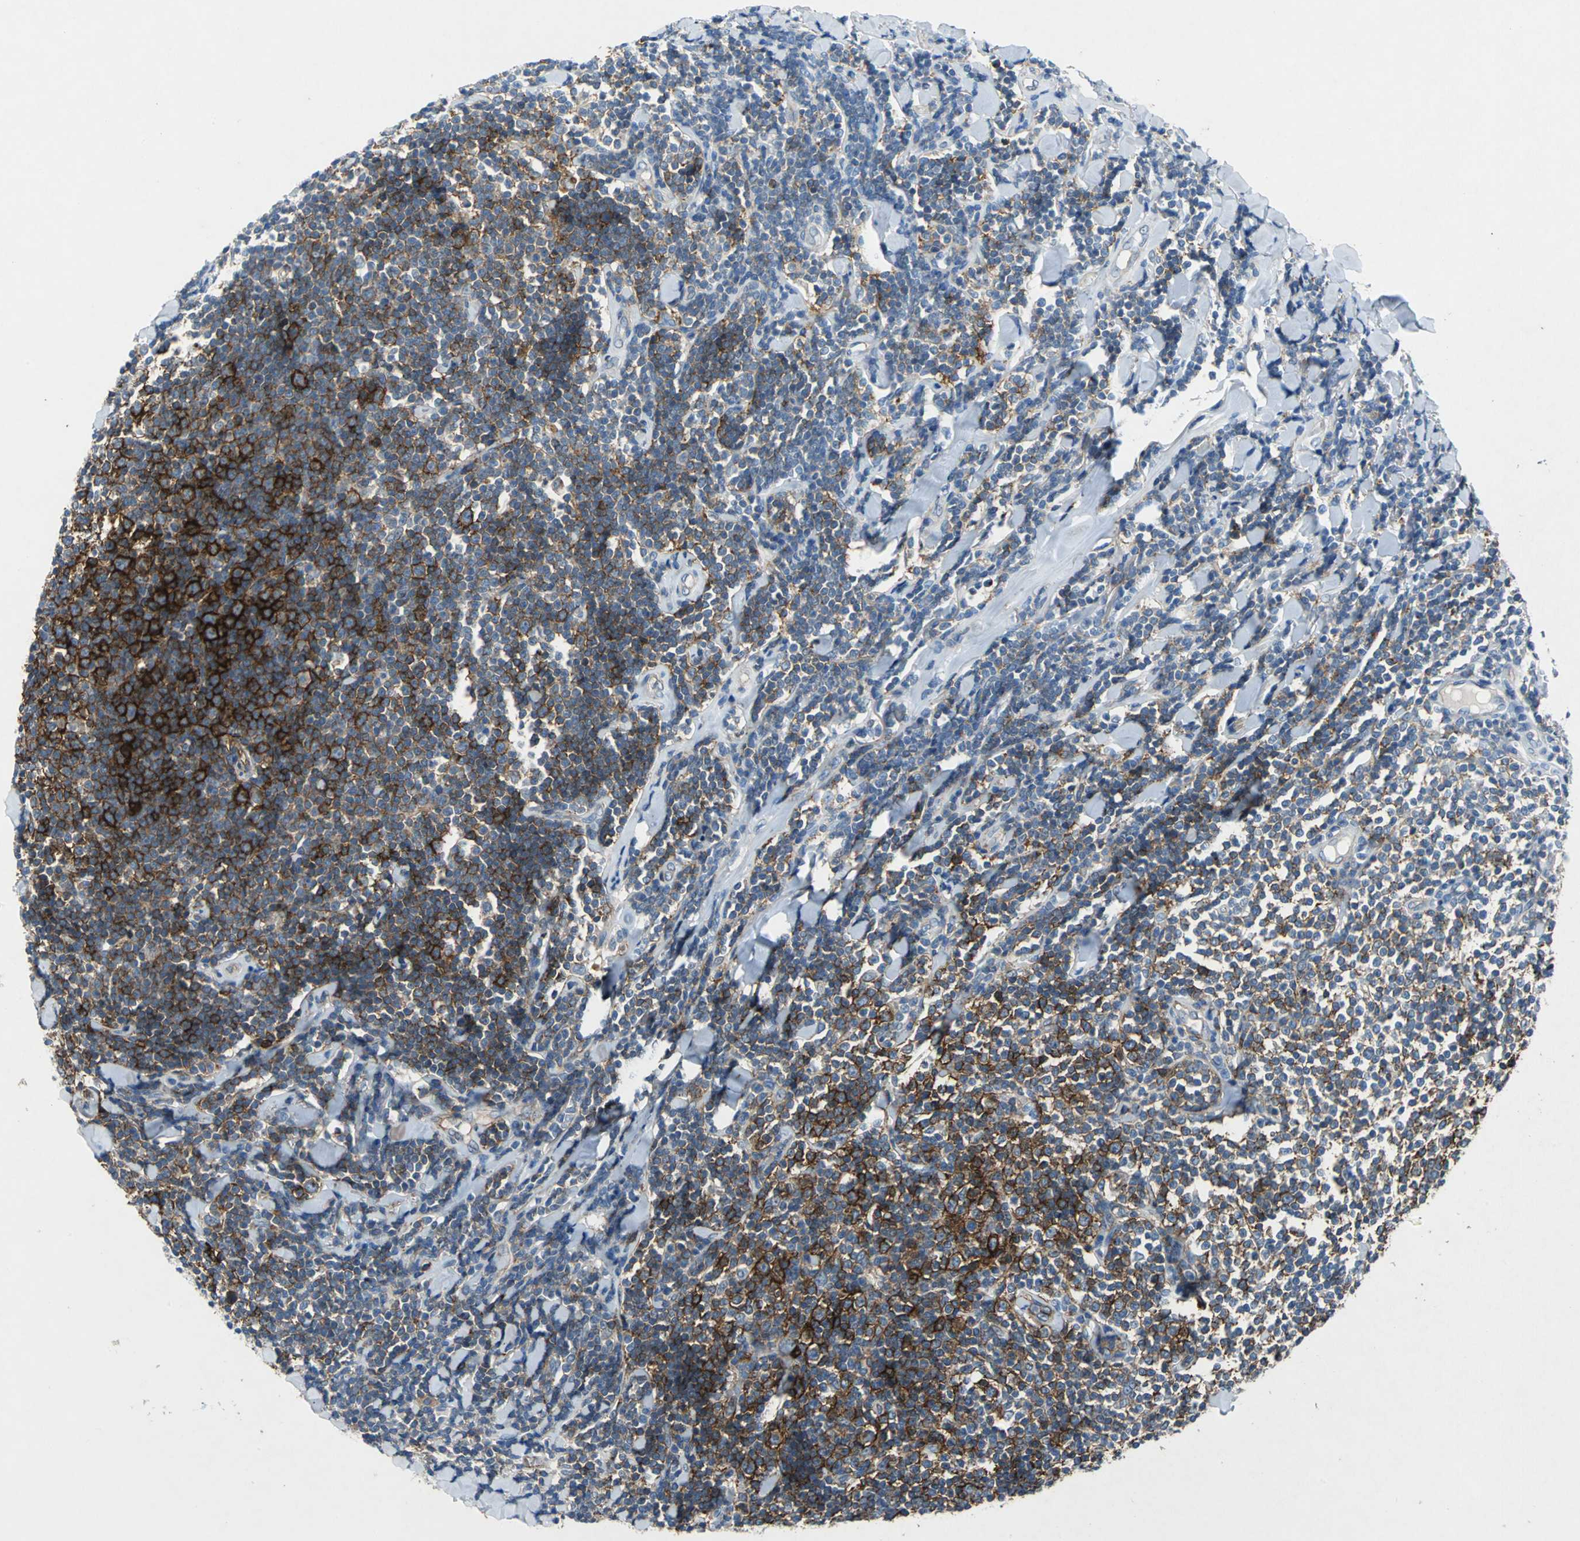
{"staining": {"intensity": "strong", "quantity": "25%-75%", "location": "cytoplasmic/membranous"}, "tissue": "lymphoma", "cell_type": "Tumor cells", "image_type": "cancer", "snomed": [{"axis": "morphology", "description": "Malignant lymphoma, non-Hodgkin's type, Low grade"}, {"axis": "topography", "description": "Soft tissue"}], "caption": "Human low-grade malignant lymphoma, non-Hodgkin's type stained with a protein marker exhibits strong staining in tumor cells.", "gene": "RPS13", "patient": {"sex": "male", "age": 92}}